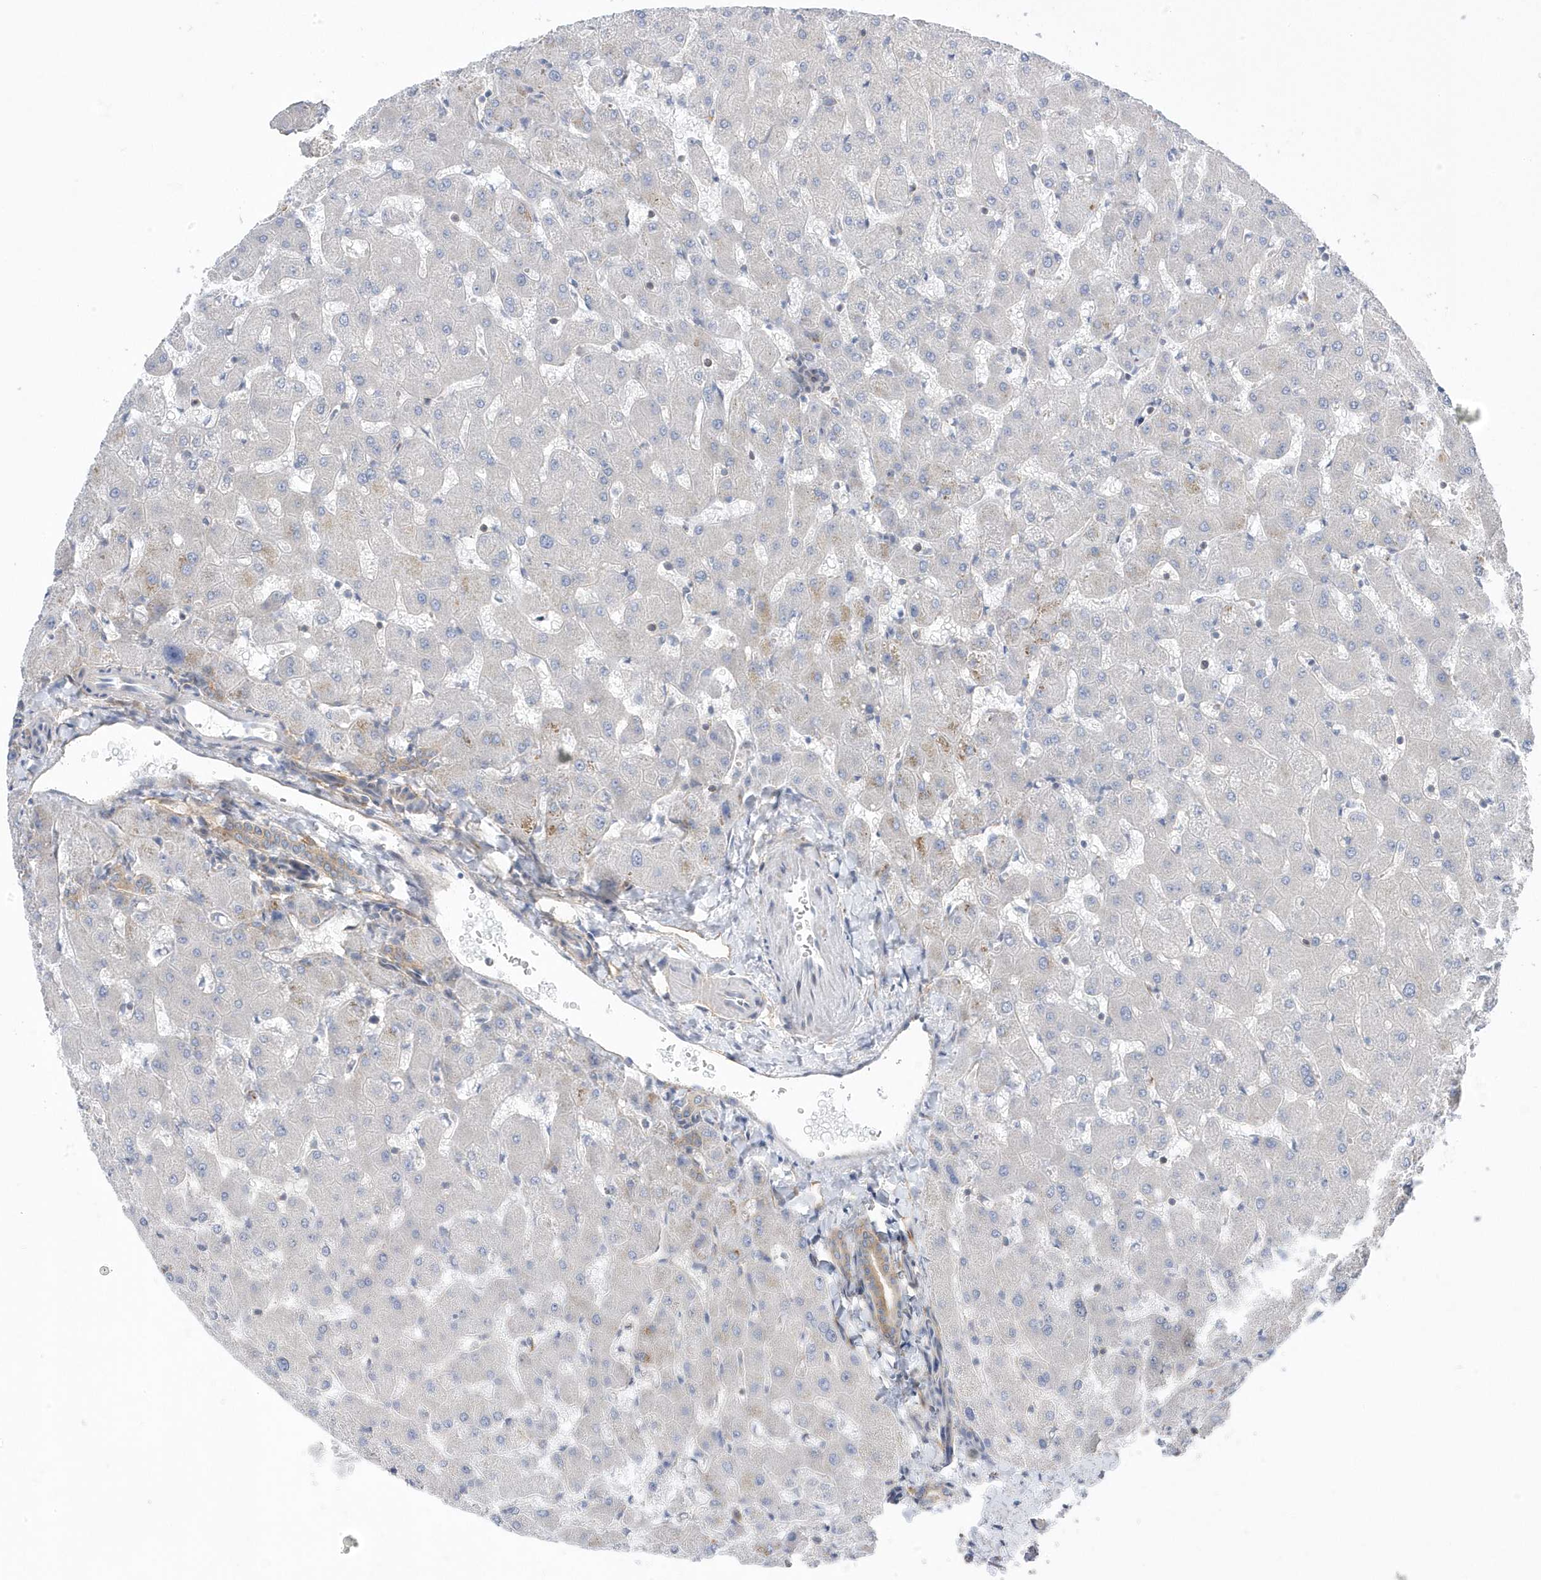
{"staining": {"intensity": "moderate", "quantity": ">75%", "location": "cytoplasmic/membranous"}, "tissue": "liver", "cell_type": "Cholangiocytes", "image_type": "normal", "snomed": [{"axis": "morphology", "description": "Normal tissue, NOS"}, {"axis": "topography", "description": "Liver"}], "caption": "Immunohistochemistry (IHC) image of benign liver: liver stained using immunohistochemistry (IHC) demonstrates medium levels of moderate protein expression localized specifically in the cytoplasmic/membranous of cholangiocytes, appearing as a cytoplasmic/membranous brown color.", "gene": "ANAPC1", "patient": {"sex": "female", "age": 63}}